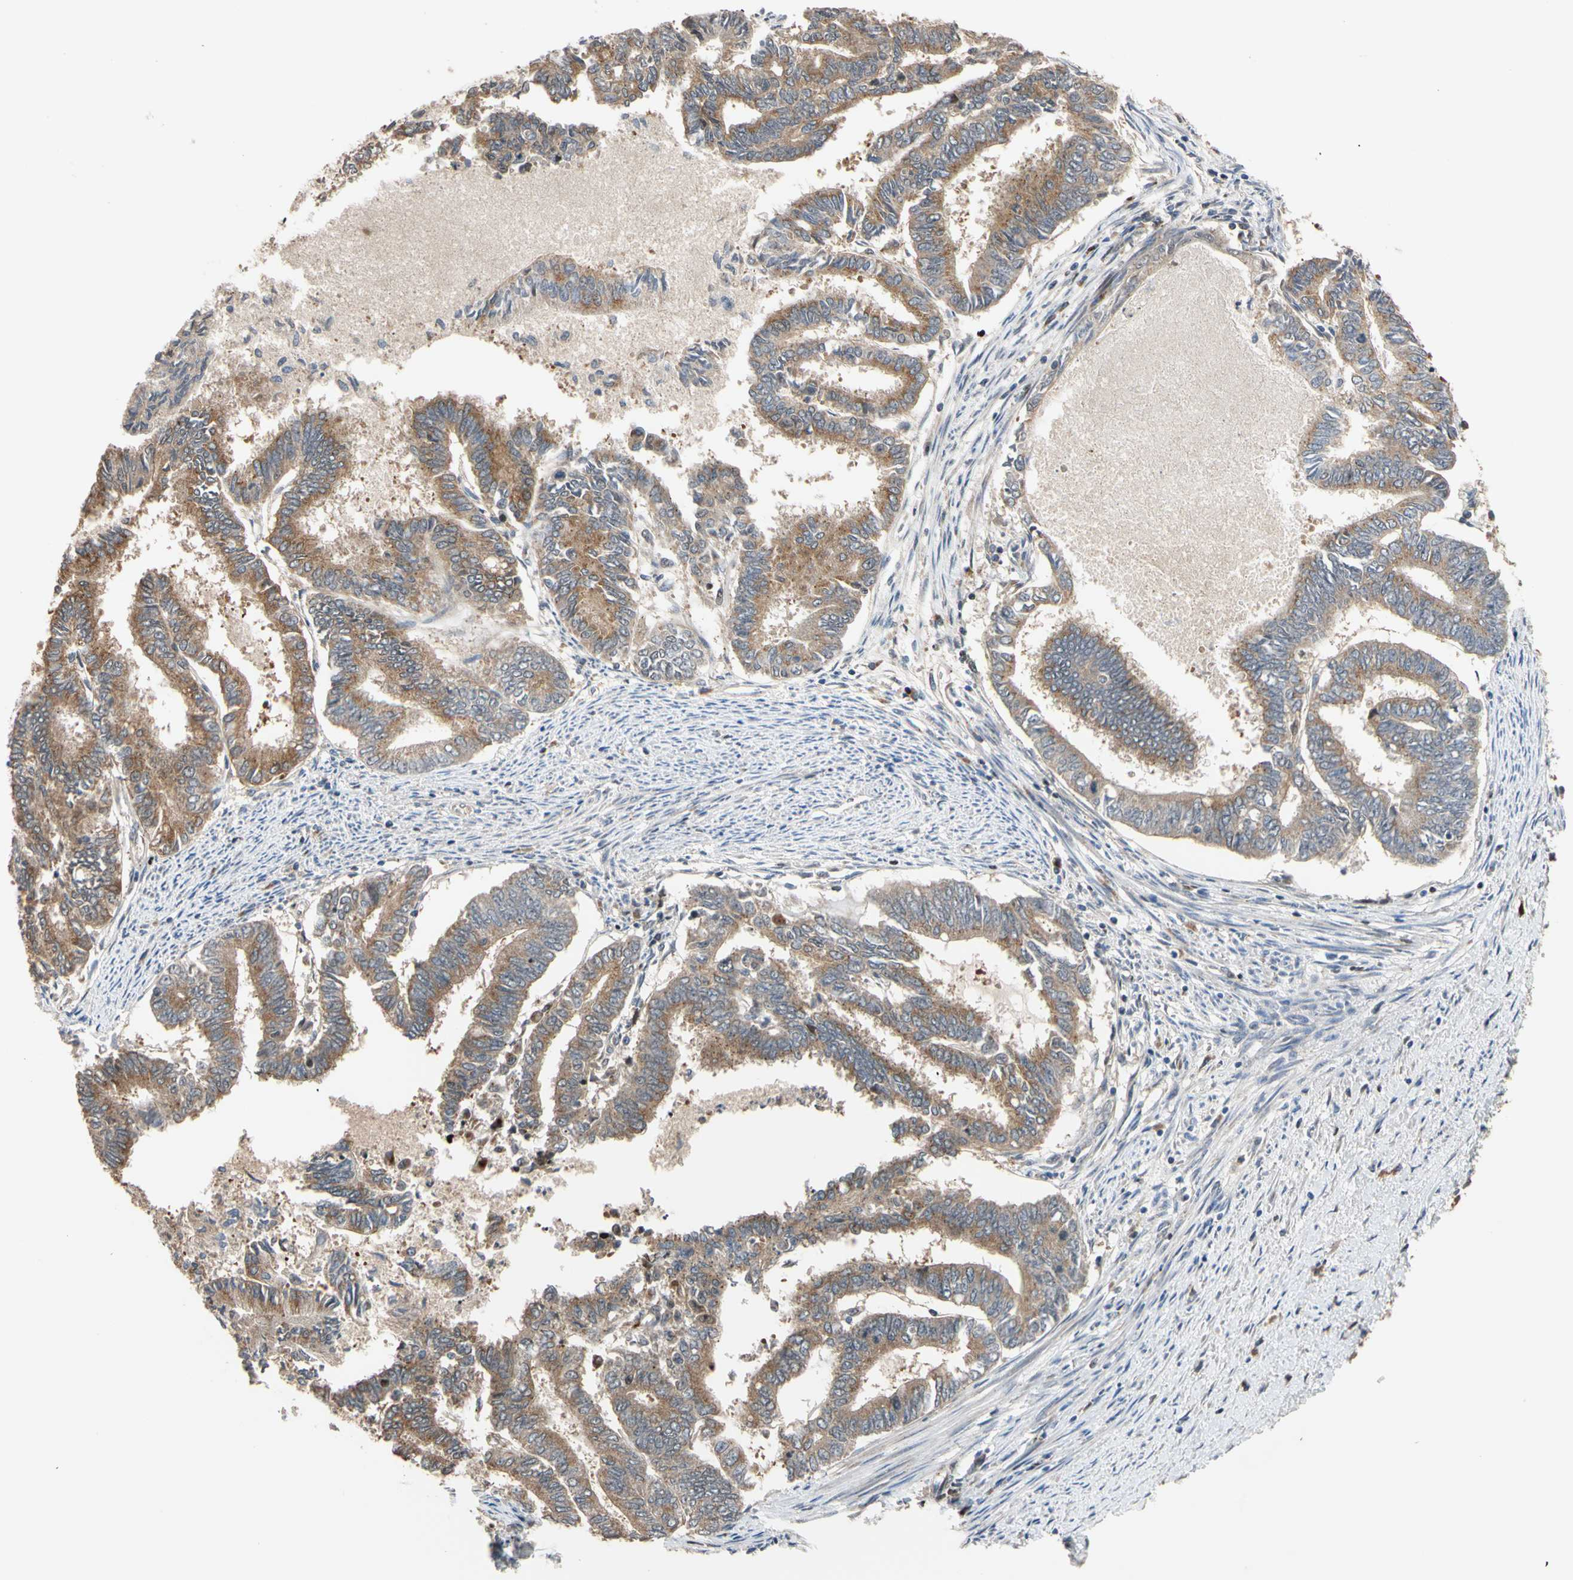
{"staining": {"intensity": "moderate", "quantity": "25%-75%", "location": "cytoplasmic/membranous"}, "tissue": "endometrial cancer", "cell_type": "Tumor cells", "image_type": "cancer", "snomed": [{"axis": "morphology", "description": "Adenocarcinoma, NOS"}, {"axis": "topography", "description": "Endometrium"}], "caption": "Protein expression analysis of human endometrial cancer (adenocarcinoma) reveals moderate cytoplasmic/membranous staining in about 25%-75% of tumor cells.", "gene": "IP6K2", "patient": {"sex": "female", "age": 86}}